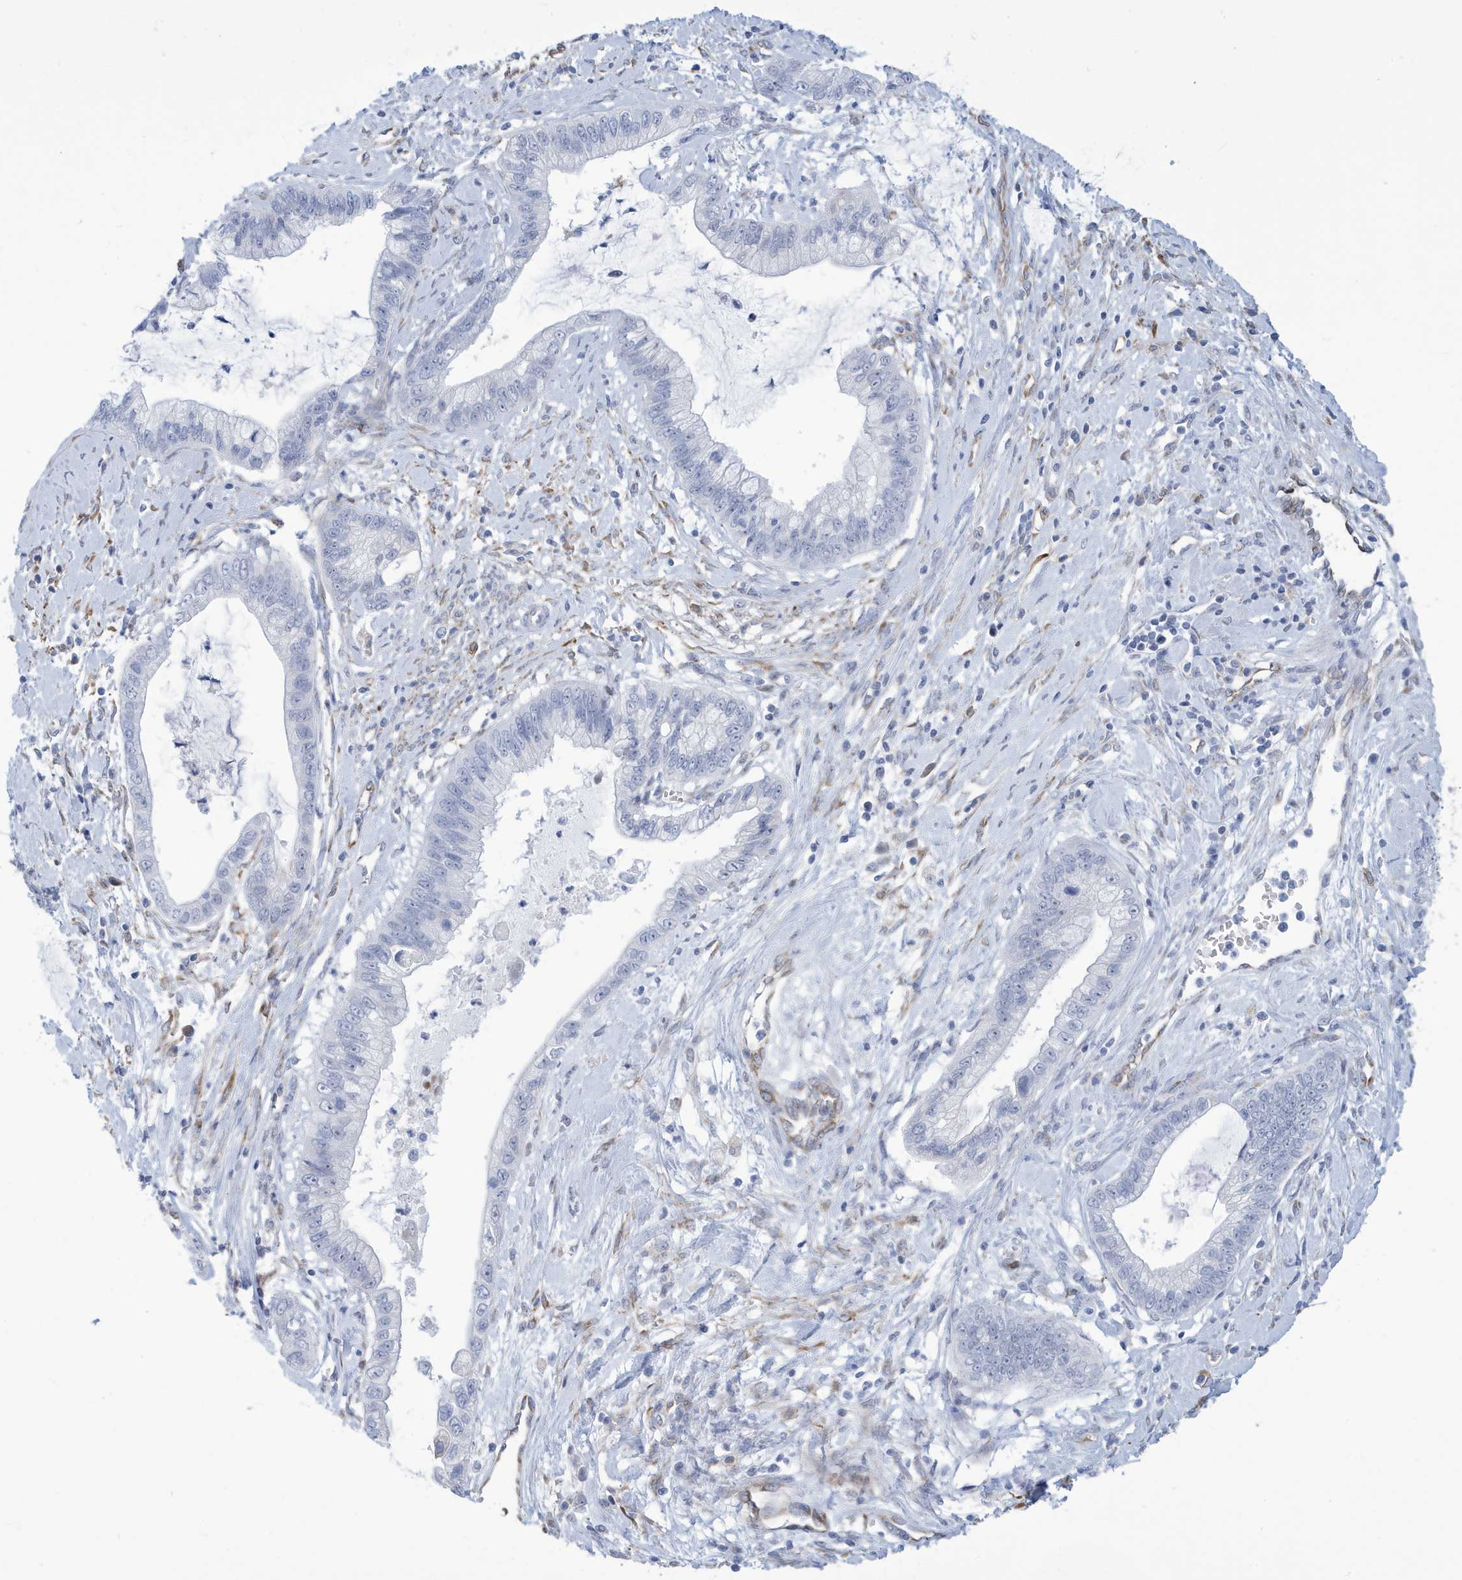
{"staining": {"intensity": "negative", "quantity": "none", "location": "none"}, "tissue": "cervical cancer", "cell_type": "Tumor cells", "image_type": "cancer", "snomed": [{"axis": "morphology", "description": "Adenocarcinoma, NOS"}, {"axis": "topography", "description": "Cervix"}], "caption": "Adenocarcinoma (cervical) was stained to show a protein in brown. There is no significant positivity in tumor cells.", "gene": "SEMA3F", "patient": {"sex": "female", "age": 44}}